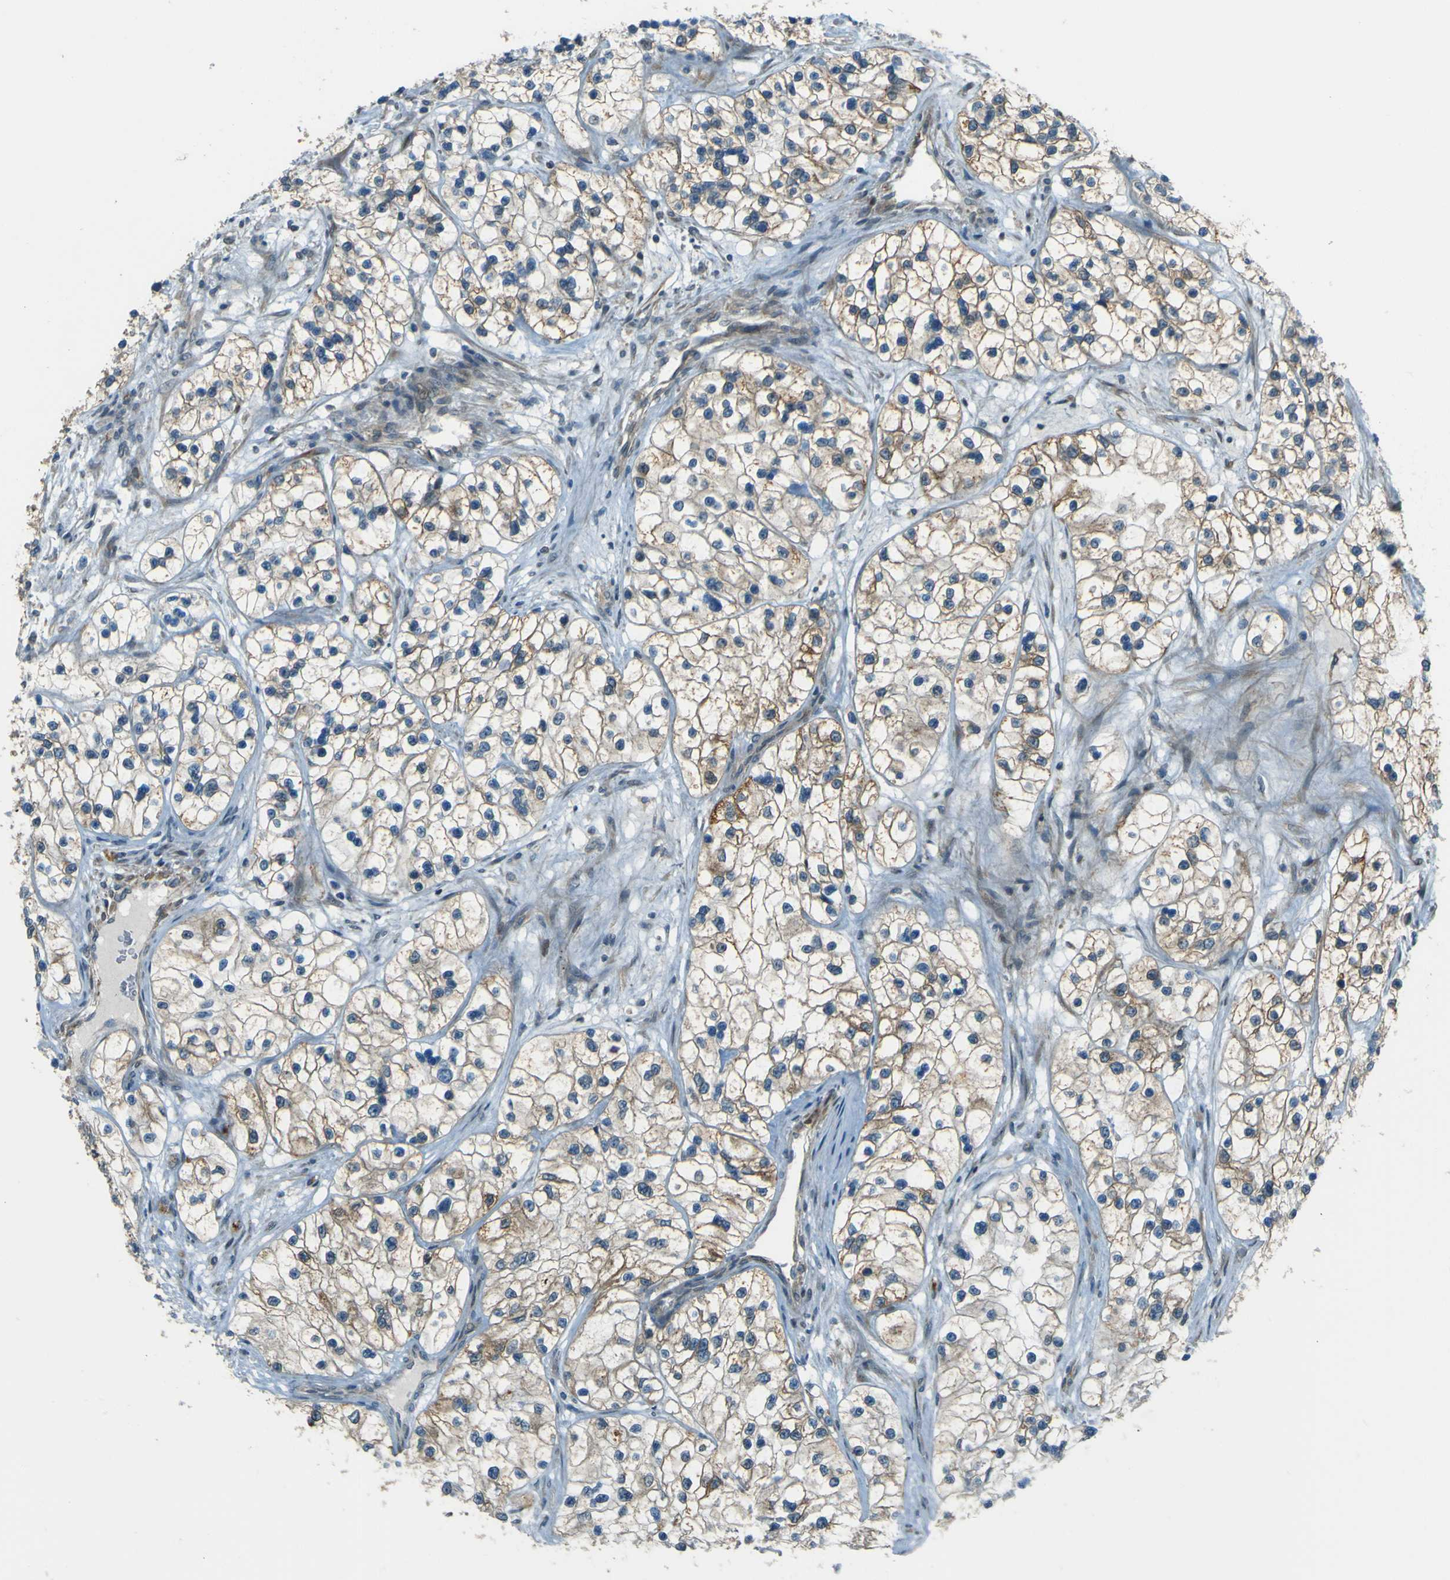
{"staining": {"intensity": "weak", "quantity": ">75%", "location": "cytoplasmic/membranous"}, "tissue": "renal cancer", "cell_type": "Tumor cells", "image_type": "cancer", "snomed": [{"axis": "morphology", "description": "Adenocarcinoma, NOS"}, {"axis": "topography", "description": "Kidney"}], "caption": "Renal cancer (adenocarcinoma) was stained to show a protein in brown. There is low levels of weak cytoplasmic/membranous positivity in approximately >75% of tumor cells.", "gene": "LPCAT1", "patient": {"sex": "female", "age": 57}}